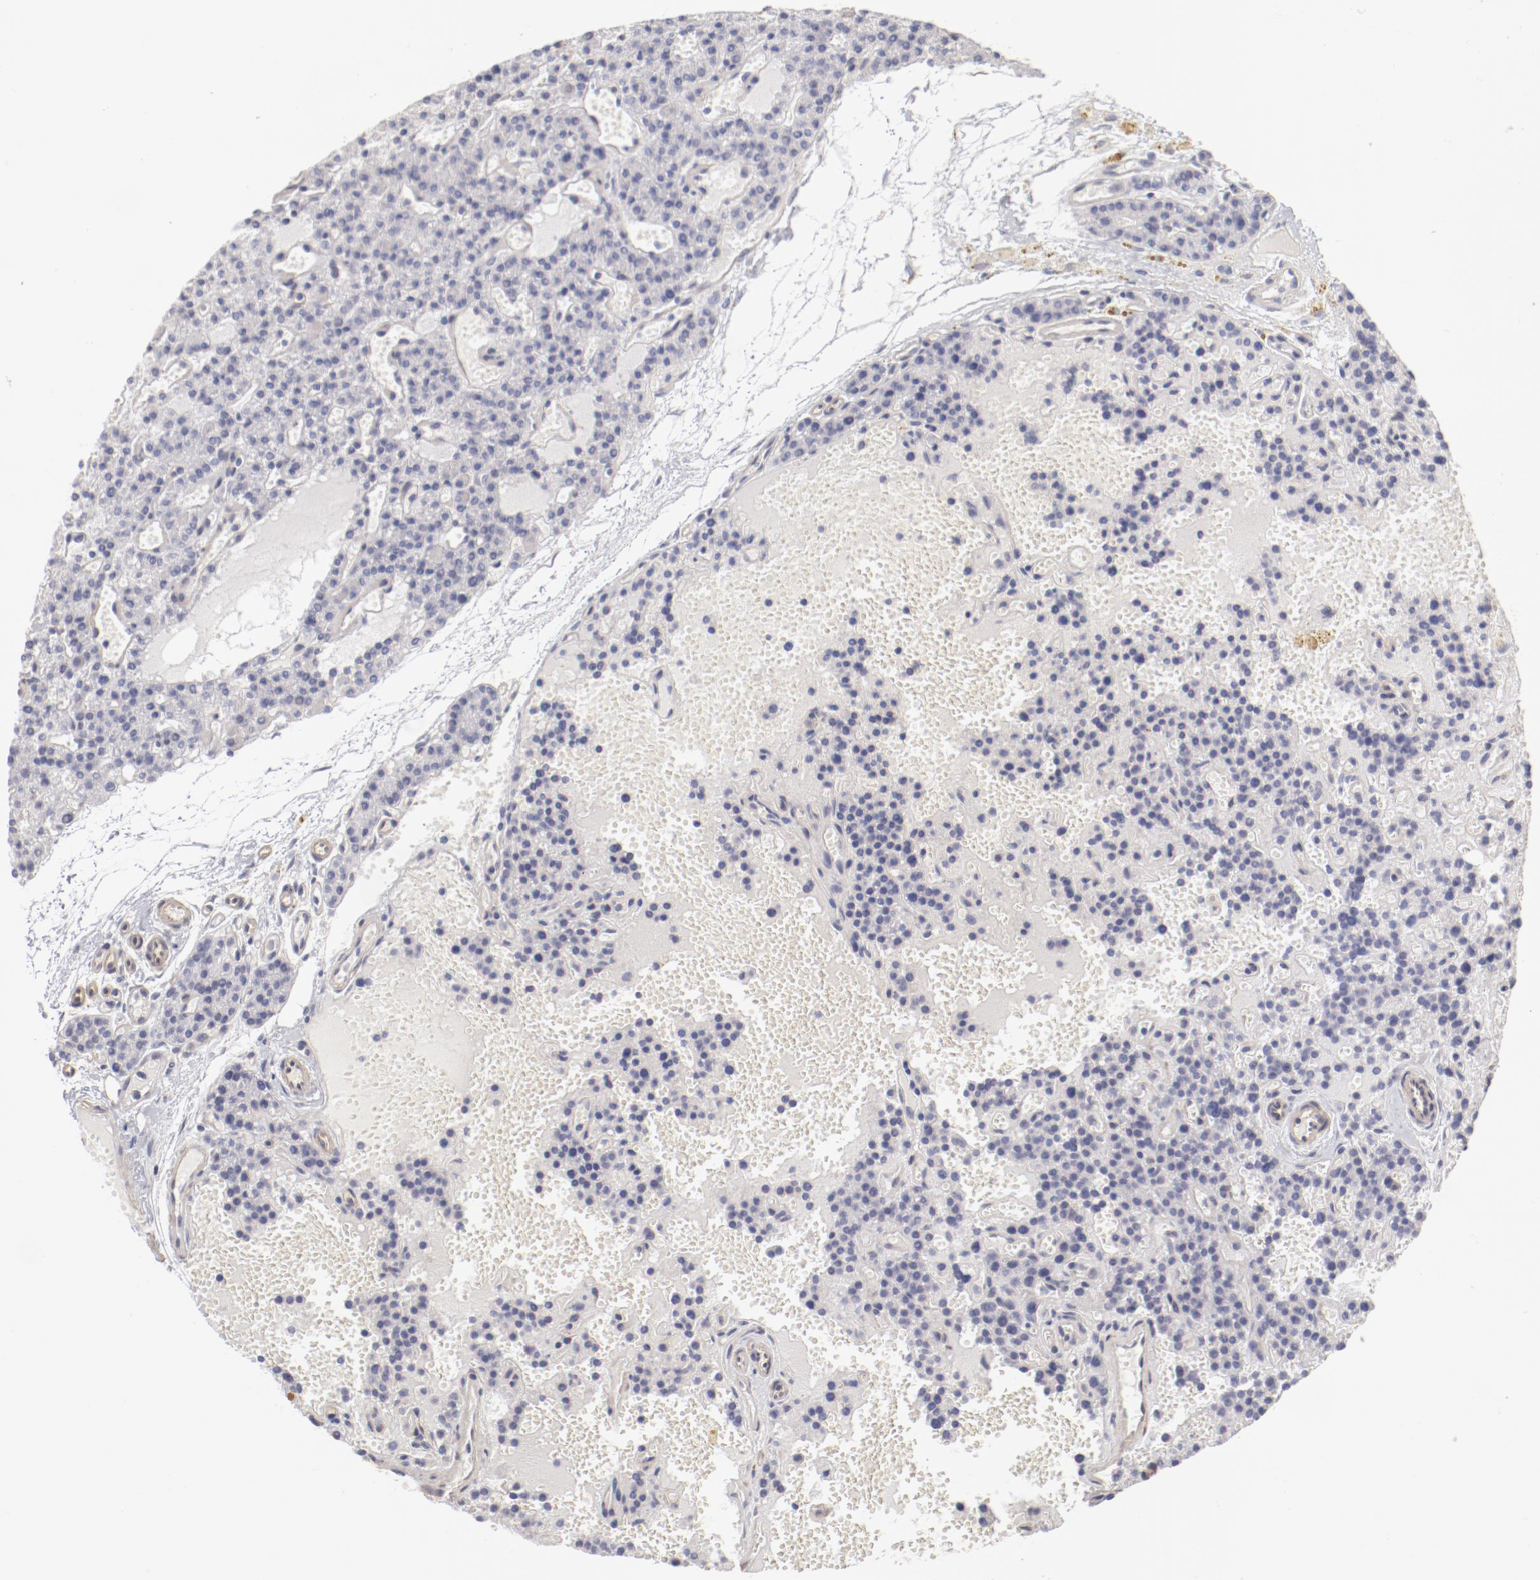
{"staining": {"intensity": "negative", "quantity": "none", "location": "none"}, "tissue": "parathyroid gland", "cell_type": "Glandular cells", "image_type": "normal", "snomed": [{"axis": "morphology", "description": "Normal tissue, NOS"}, {"axis": "topography", "description": "Parathyroid gland"}], "caption": "DAB immunohistochemical staining of benign human parathyroid gland displays no significant expression in glandular cells.", "gene": "LAX1", "patient": {"sex": "male", "age": 25}}